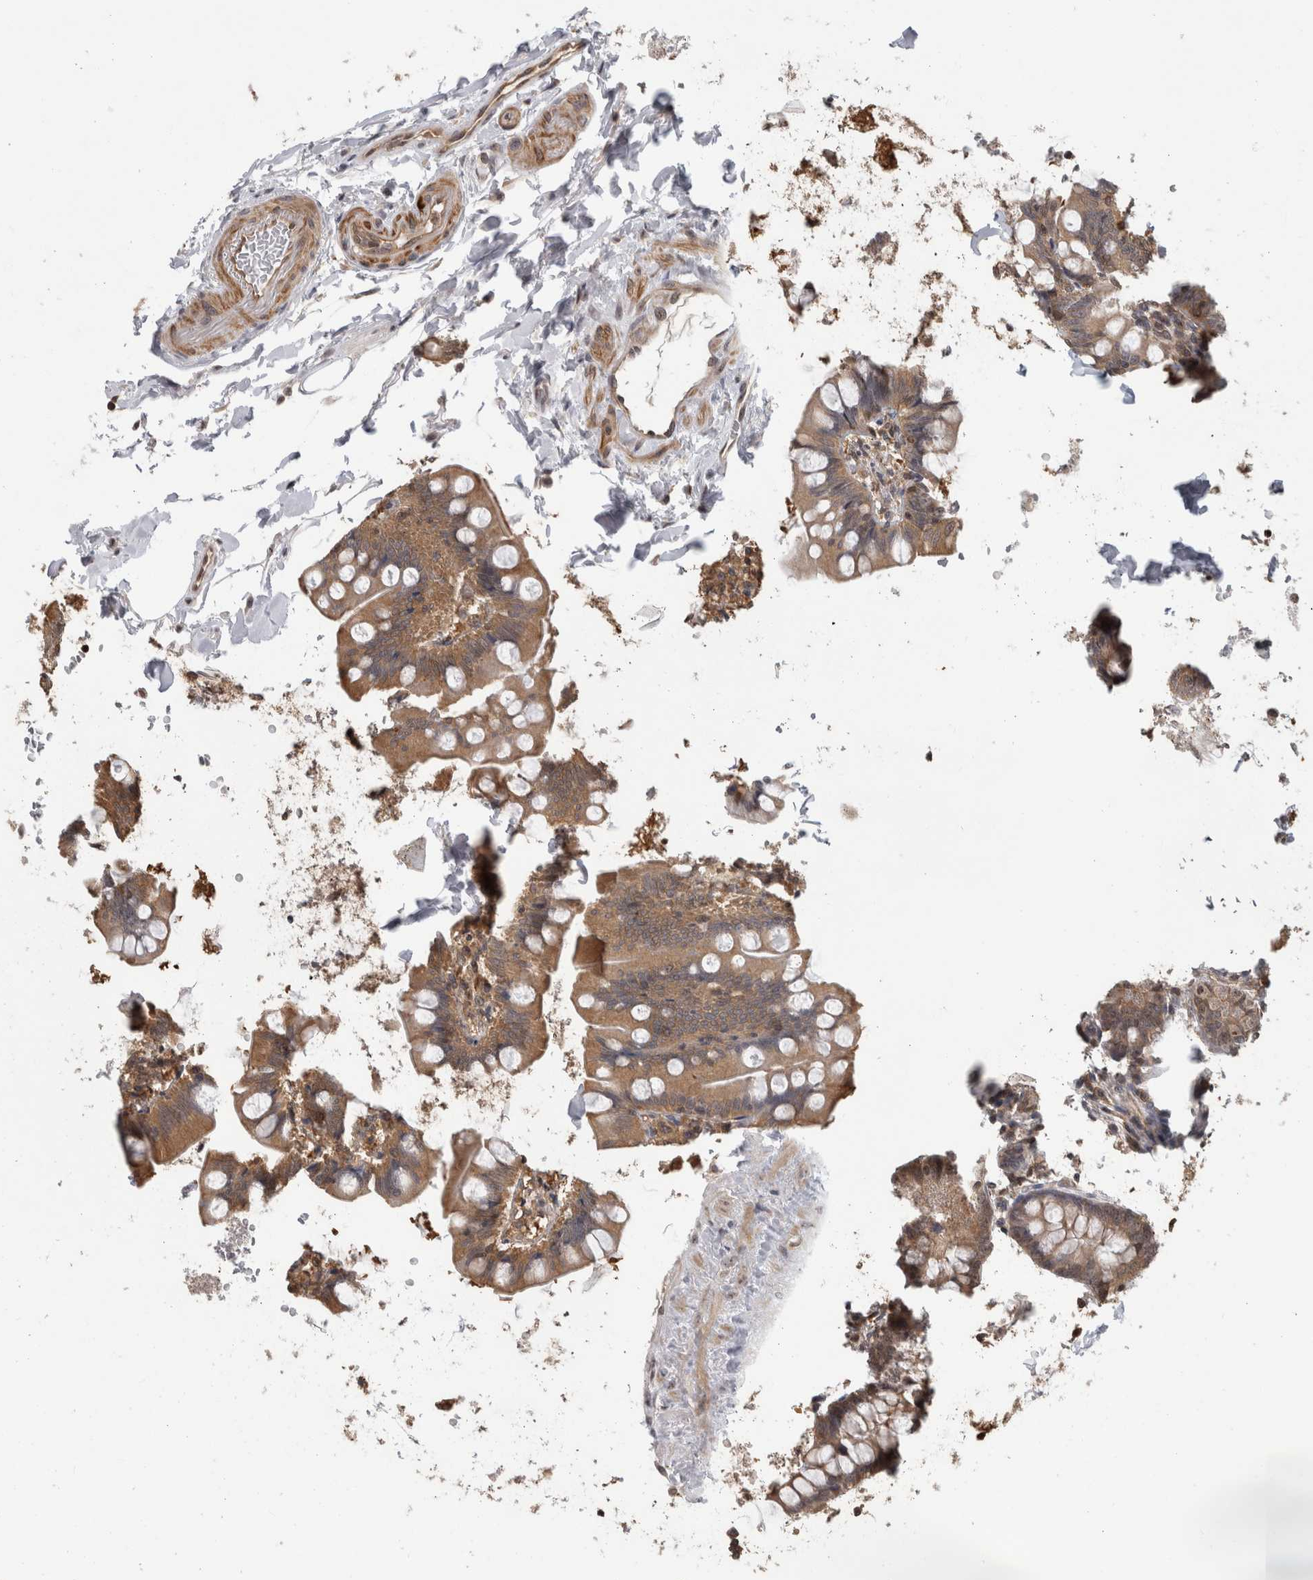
{"staining": {"intensity": "moderate", "quantity": ">75%", "location": "cytoplasmic/membranous,nuclear"}, "tissue": "small intestine", "cell_type": "Glandular cells", "image_type": "normal", "snomed": [{"axis": "morphology", "description": "Normal tissue, NOS"}, {"axis": "topography", "description": "Small intestine"}], "caption": "Immunohistochemical staining of unremarkable human small intestine reveals moderate cytoplasmic/membranous,nuclear protein expression in about >75% of glandular cells.", "gene": "TDRD7", "patient": {"sex": "female", "age": 84}}